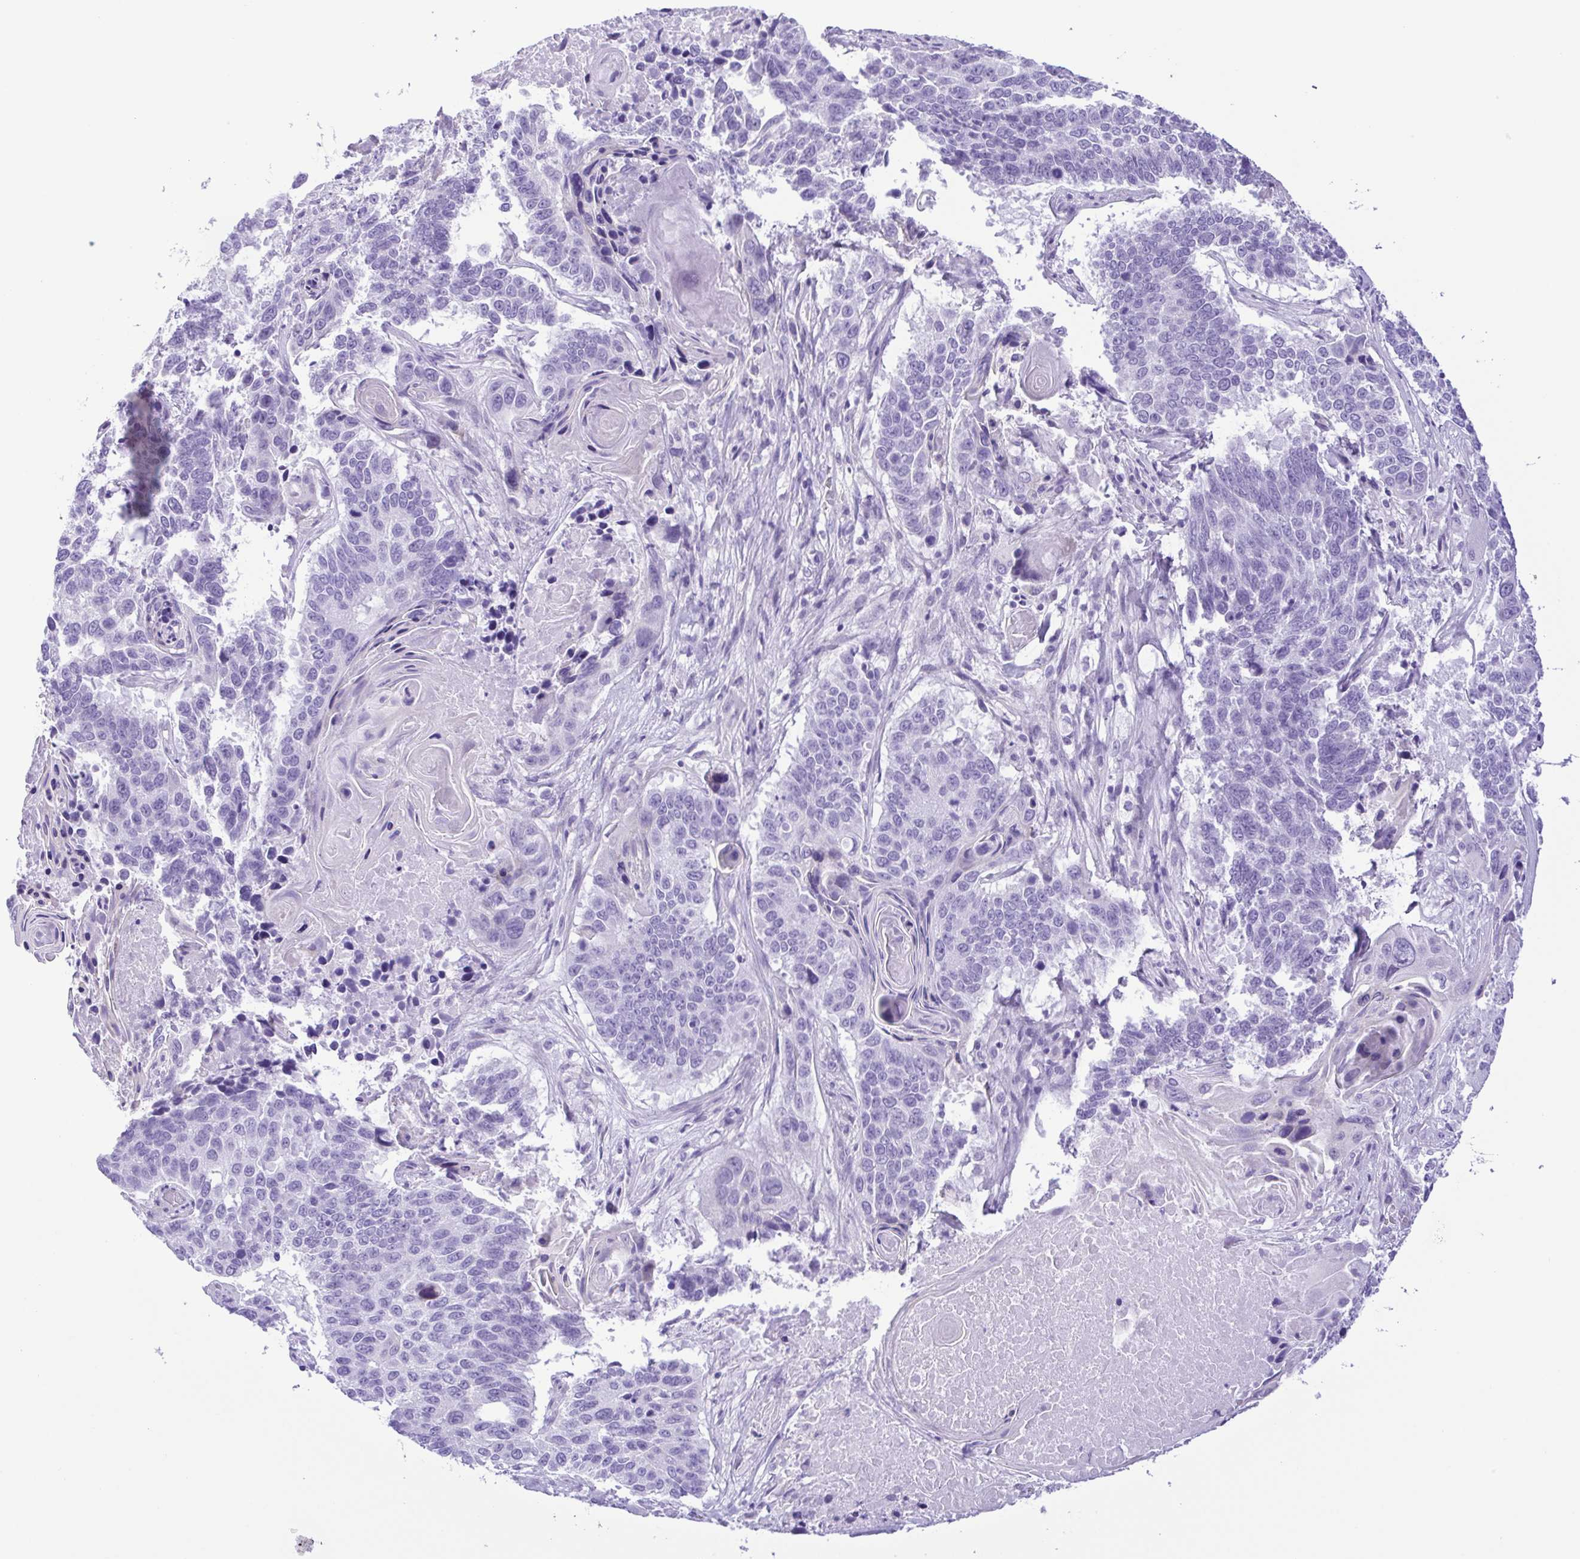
{"staining": {"intensity": "negative", "quantity": "none", "location": "none"}, "tissue": "lung cancer", "cell_type": "Tumor cells", "image_type": "cancer", "snomed": [{"axis": "morphology", "description": "Squamous cell carcinoma, NOS"}, {"axis": "topography", "description": "Lung"}], "caption": "A histopathology image of human lung cancer is negative for staining in tumor cells. (Stains: DAB IHC with hematoxylin counter stain, Microscopy: brightfield microscopy at high magnification).", "gene": "PAK3", "patient": {"sex": "male", "age": 73}}